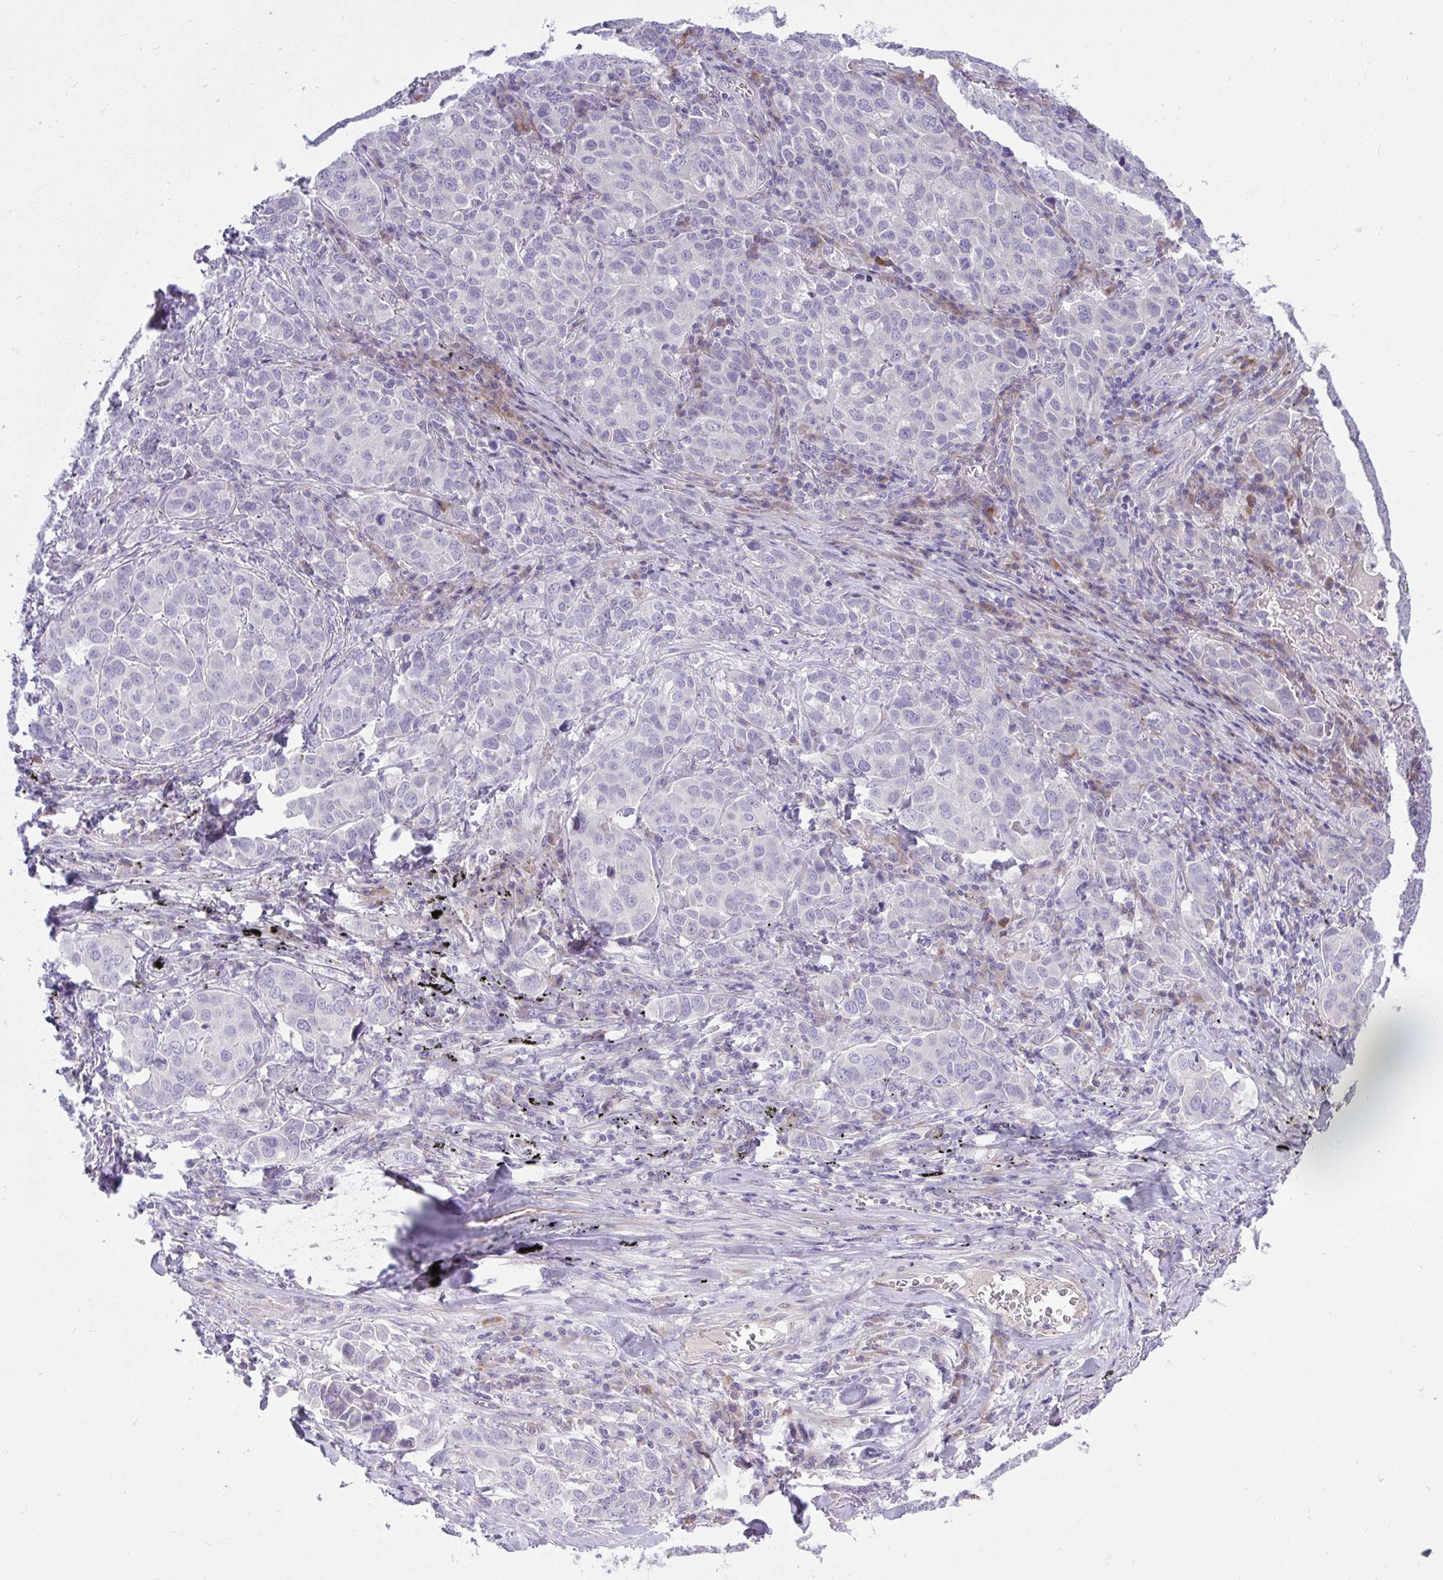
{"staining": {"intensity": "negative", "quantity": "none", "location": "none"}, "tissue": "lung cancer", "cell_type": "Tumor cells", "image_type": "cancer", "snomed": [{"axis": "morphology", "description": "Adenocarcinoma, NOS"}, {"axis": "morphology", "description": "Adenocarcinoma, metastatic, NOS"}, {"axis": "topography", "description": "Lymph node"}, {"axis": "topography", "description": "Lung"}], "caption": "Tumor cells are negative for protein expression in human adenocarcinoma (lung). (DAB immunohistochemistry (IHC) with hematoxylin counter stain).", "gene": "PIGZ", "patient": {"sex": "female", "age": 65}}